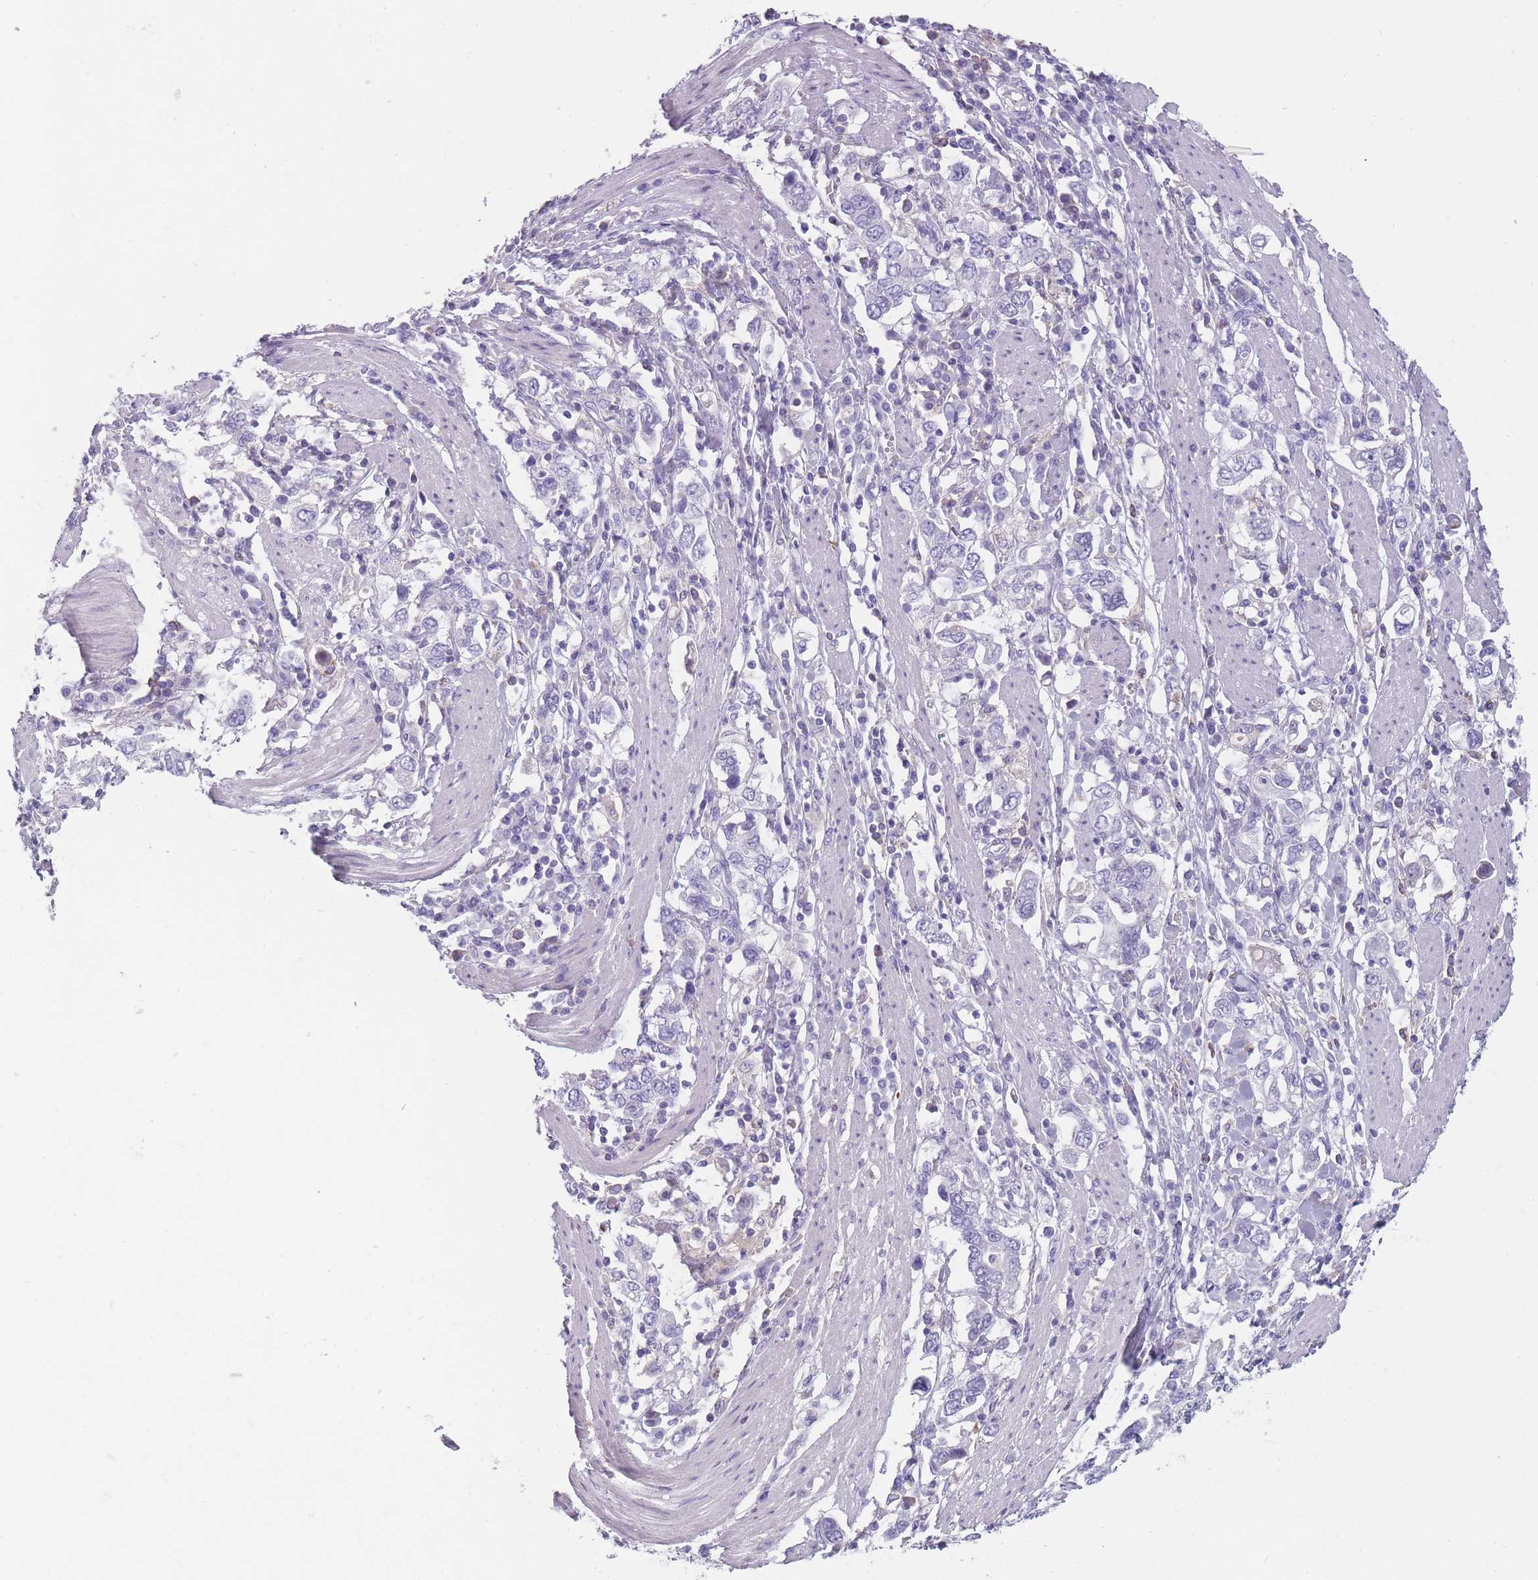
{"staining": {"intensity": "negative", "quantity": "none", "location": "none"}, "tissue": "stomach cancer", "cell_type": "Tumor cells", "image_type": "cancer", "snomed": [{"axis": "morphology", "description": "Adenocarcinoma, NOS"}, {"axis": "topography", "description": "Stomach, upper"}, {"axis": "topography", "description": "Stomach"}], "caption": "This is an IHC image of adenocarcinoma (stomach). There is no expression in tumor cells.", "gene": "CR1L", "patient": {"sex": "male", "age": 62}}